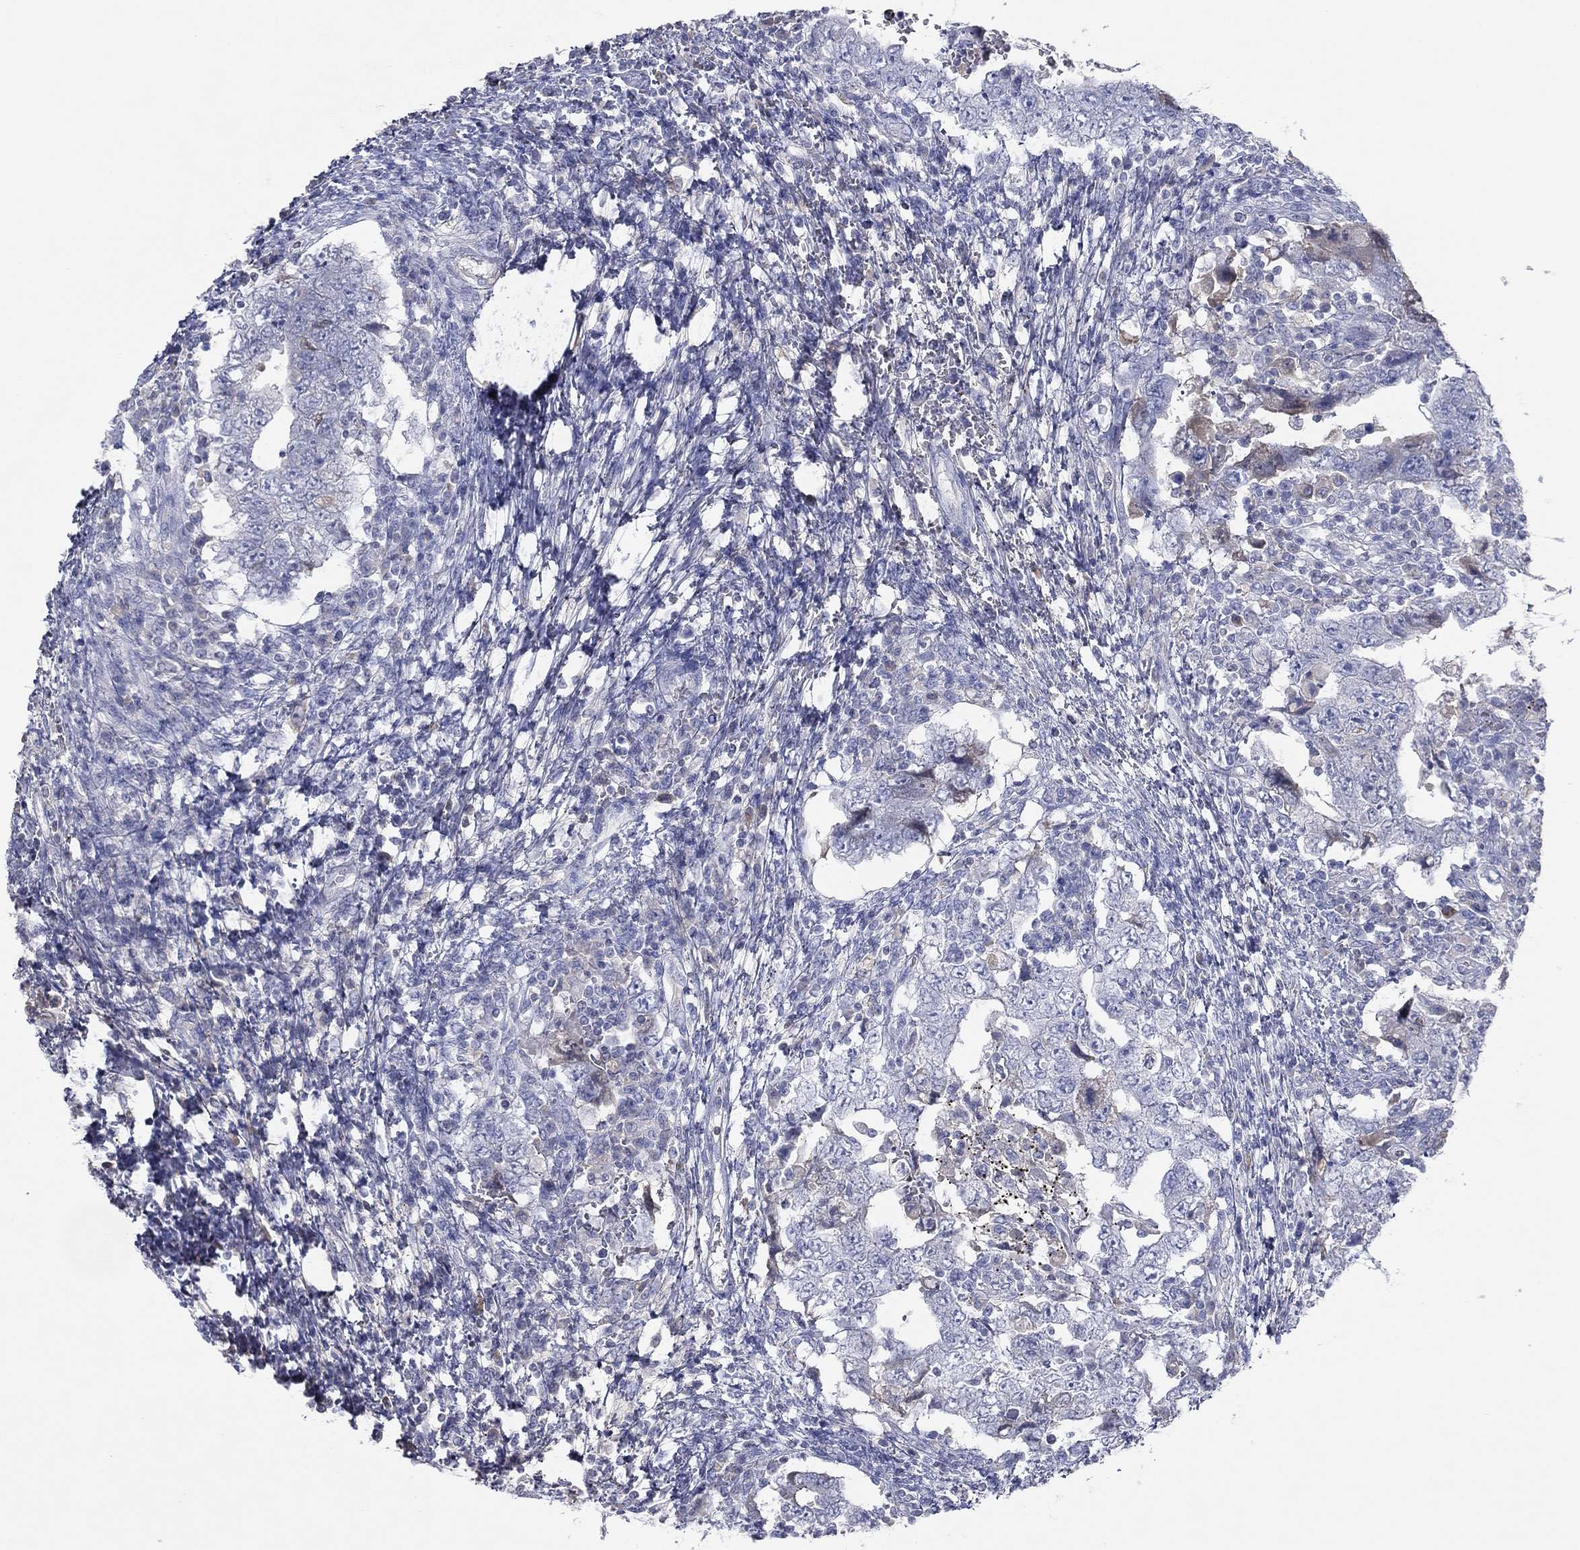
{"staining": {"intensity": "negative", "quantity": "none", "location": "none"}, "tissue": "testis cancer", "cell_type": "Tumor cells", "image_type": "cancer", "snomed": [{"axis": "morphology", "description": "Carcinoma, Embryonal, NOS"}, {"axis": "topography", "description": "Testis"}], "caption": "Tumor cells are negative for brown protein staining in embryonal carcinoma (testis).", "gene": "CPT1B", "patient": {"sex": "male", "age": 26}}